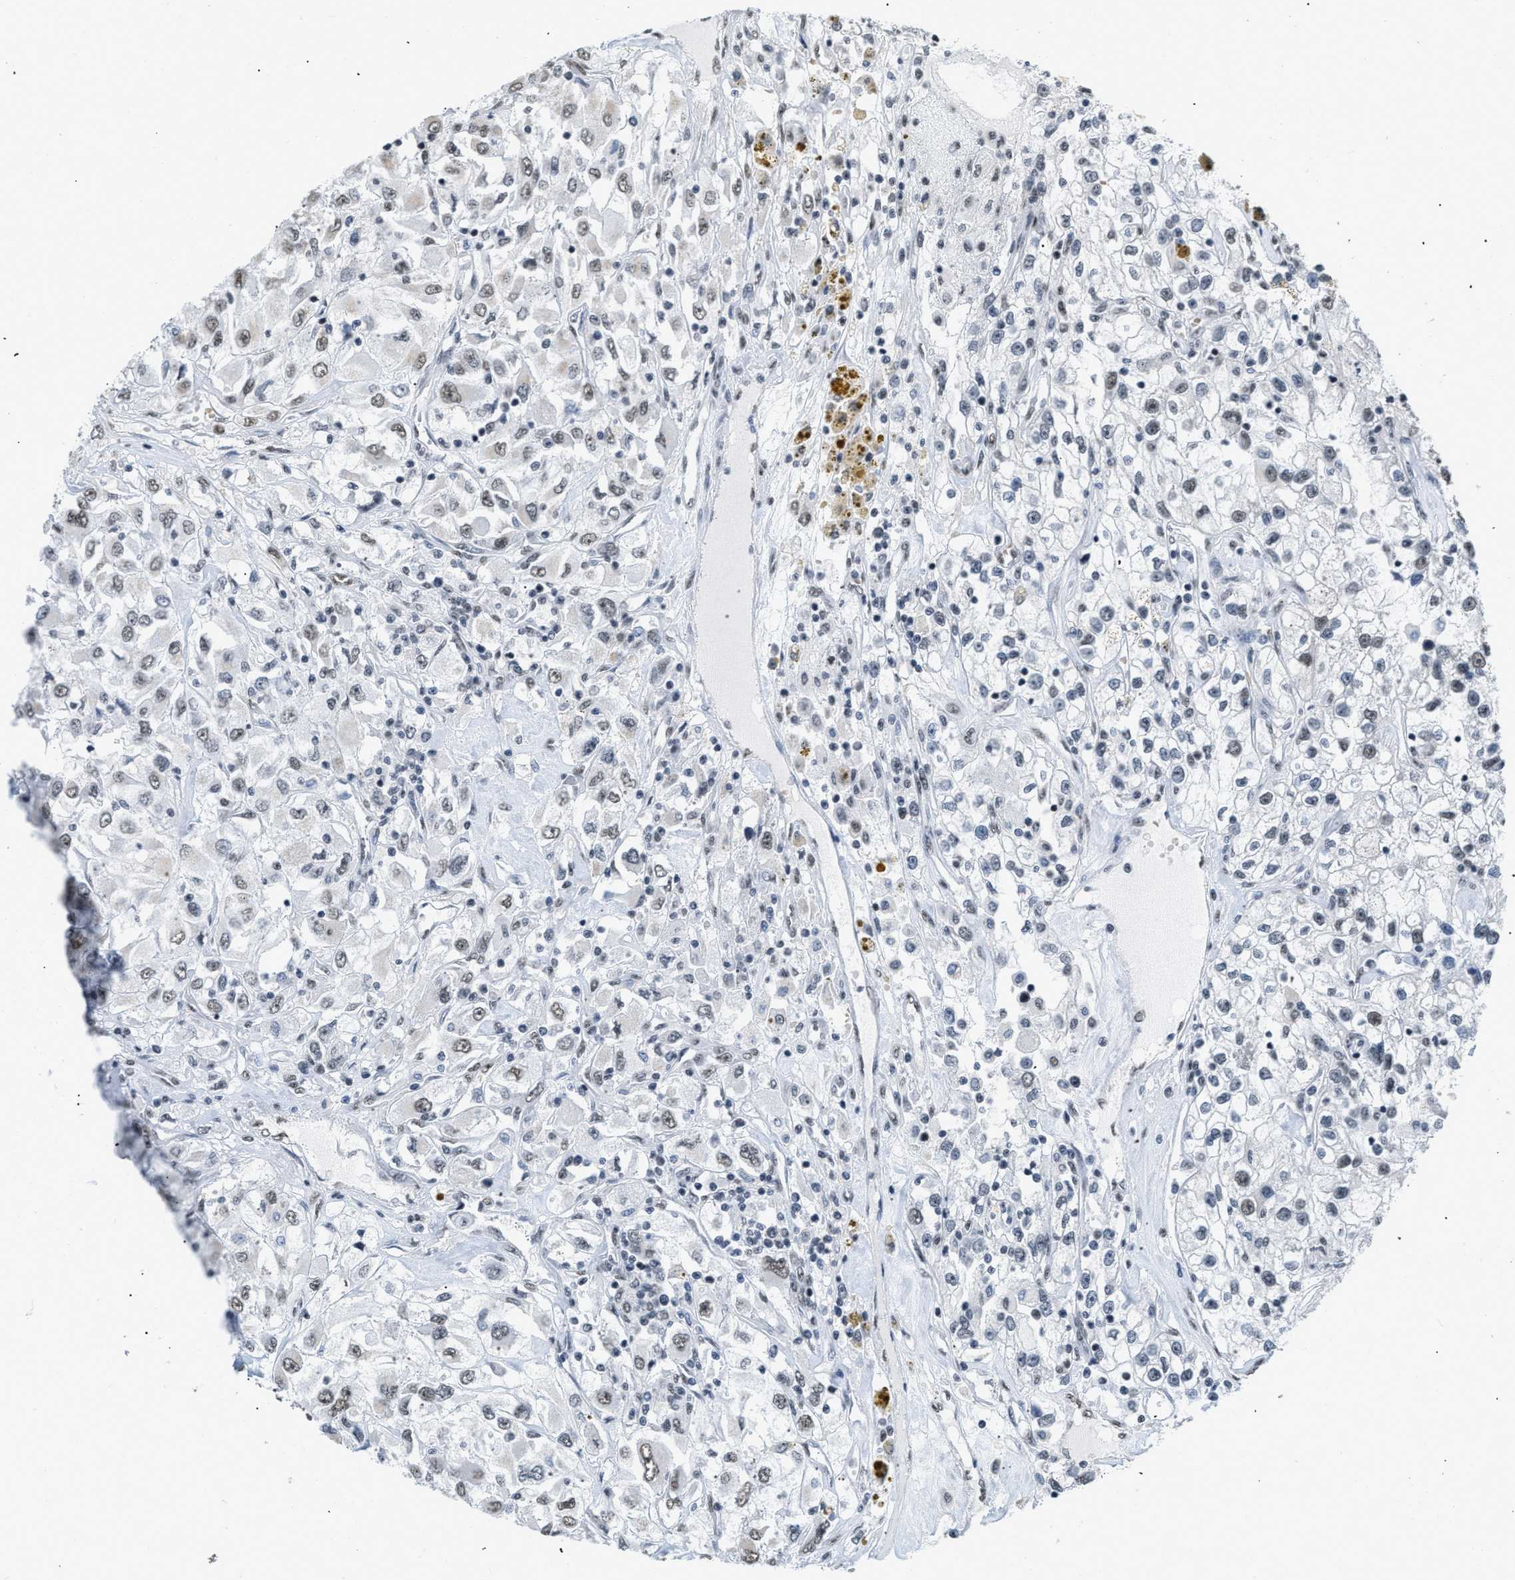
{"staining": {"intensity": "weak", "quantity": ">75%", "location": "nuclear"}, "tissue": "renal cancer", "cell_type": "Tumor cells", "image_type": "cancer", "snomed": [{"axis": "morphology", "description": "Adenocarcinoma, NOS"}, {"axis": "topography", "description": "Kidney"}], "caption": "A brown stain shows weak nuclear staining of a protein in human adenocarcinoma (renal) tumor cells.", "gene": "RAF1", "patient": {"sex": "female", "age": 52}}